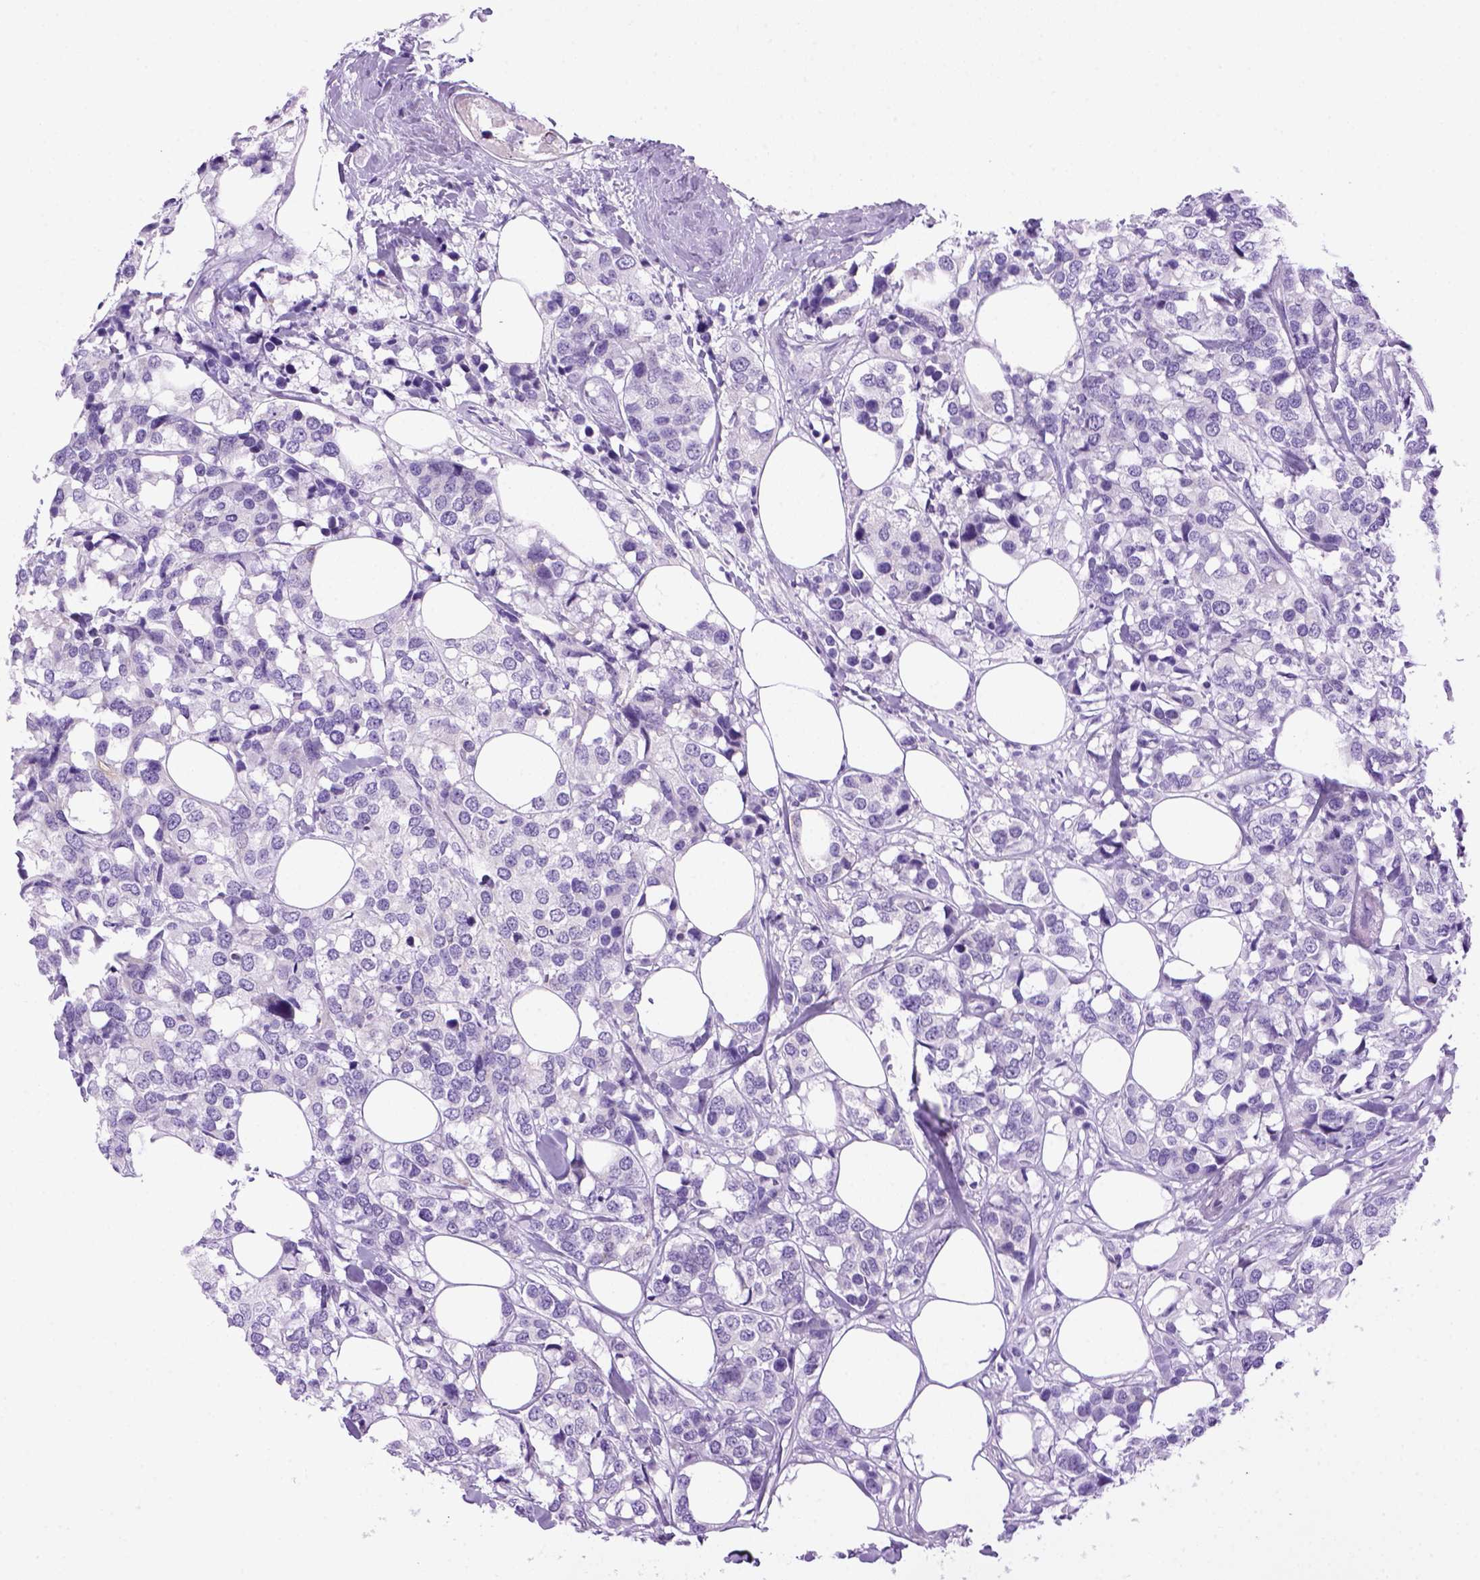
{"staining": {"intensity": "negative", "quantity": "none", "location": "none"}, "tissue": "breast cancer", "cell_type": "Tumor cells", "image_type": "cancer", "snomed": [{"axis": "morphology", "description": "Lobular carcinoma"}, {"axis": "topography", "description": "Breast"}], "caption": "This micrograph is of breast lobular carcinoma stained with IHC to label a protein in brown with the nuclei are counter-stained blue. There is no positivity in tumor cells. Nuclei are stained in blue.", "gene": "SGCG", "patient": {"sex": "female", "age": 59}}